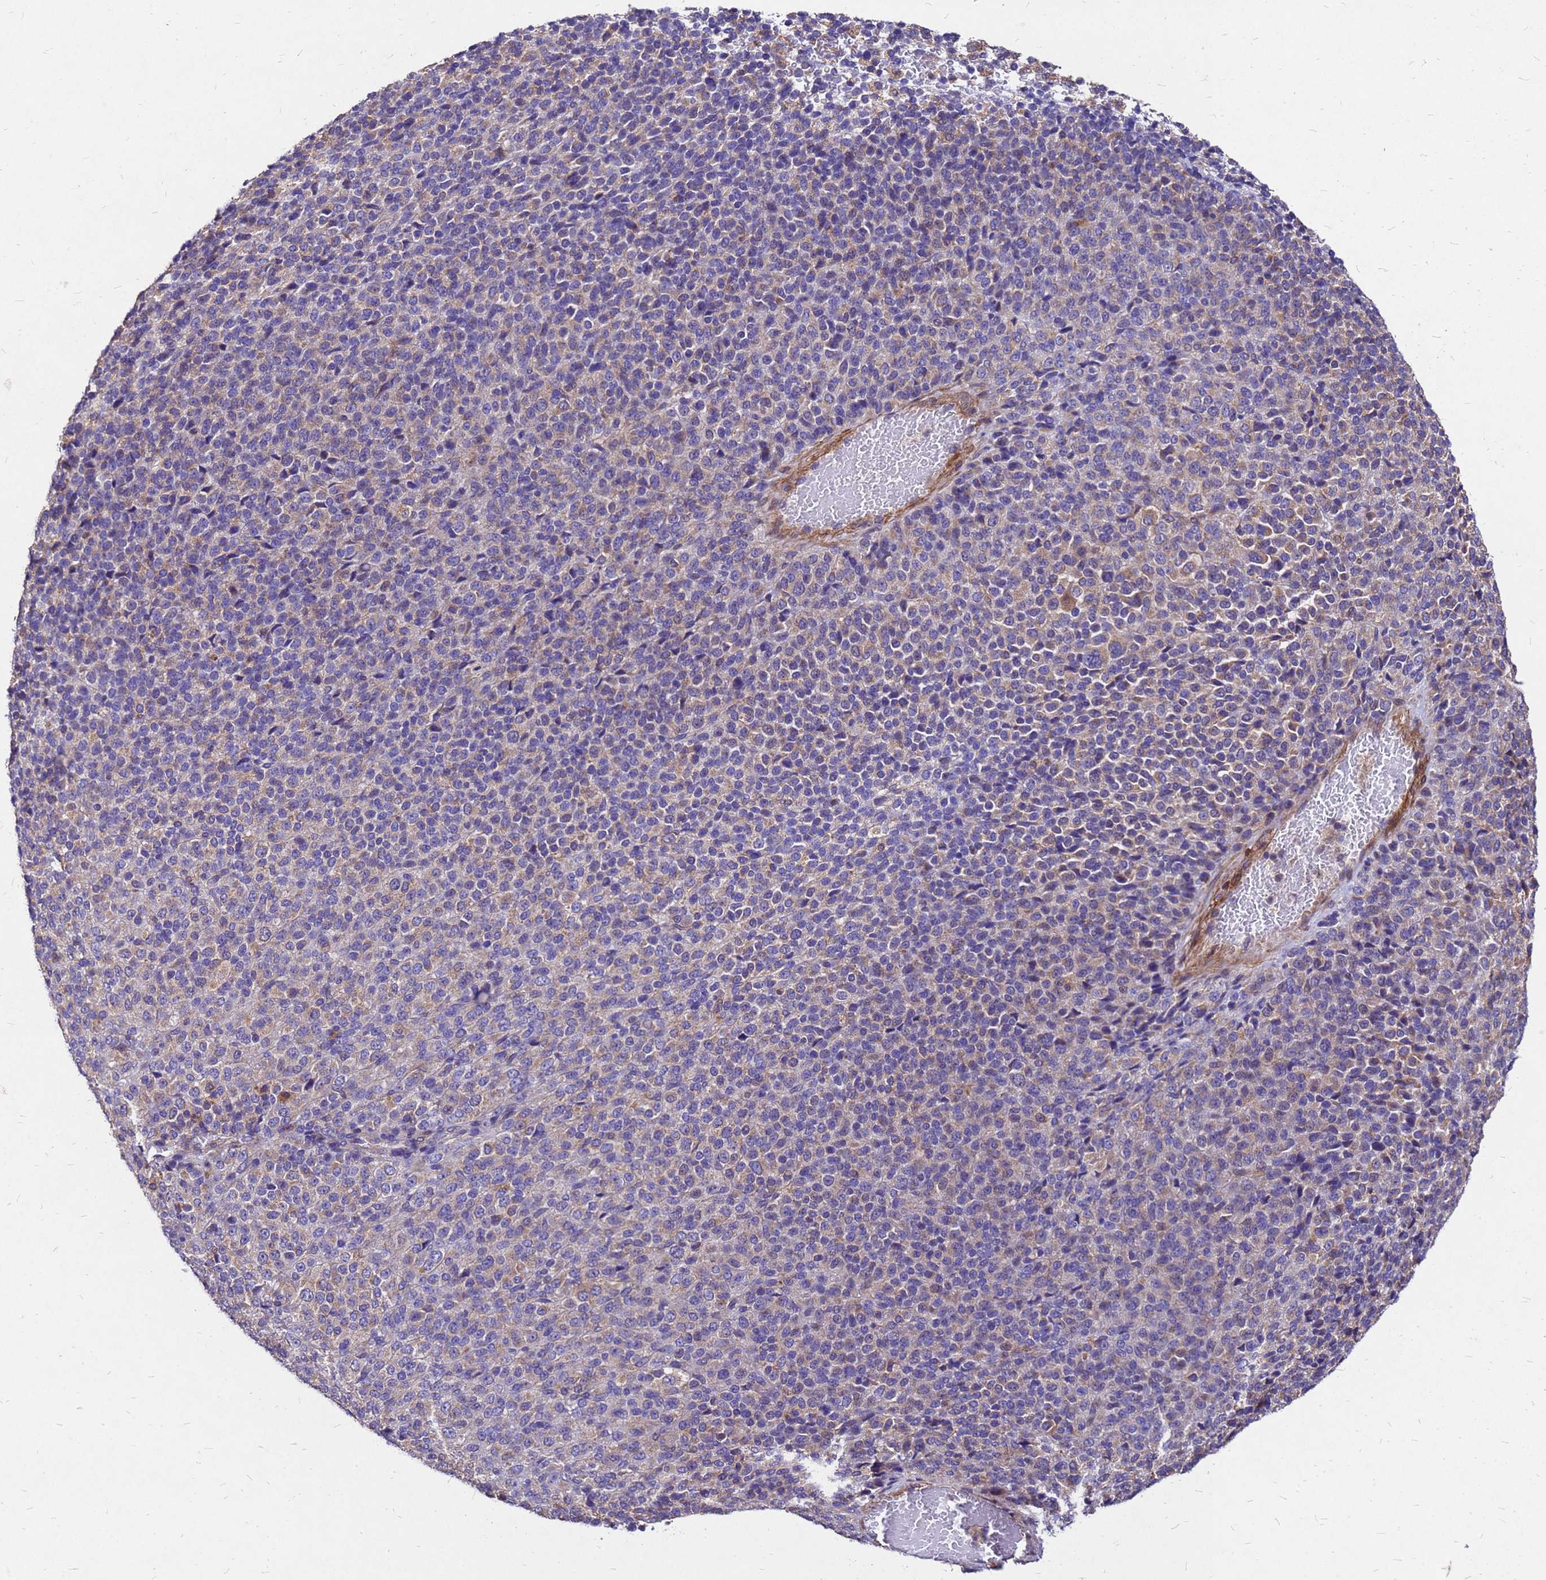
{"staining": {"intensity": "weak", "quantity": "25%-75%", "location": "cytoplasmic/membranous"}, "tissue": "melanoma", "cell_type": "Tumor cells", "image_type": "cancer", "snomed": [{"axis": "morphology", "description": "Malignant melanoma, Metastatic site"}, {"axis": "topography", "description": "Brain"}], "caption": "Tumor cells show weak cytoplasmic/membranous positivity in approximately 25%-75% of cells in malignant melanoma (metastatic site). The staining was performed using DAB (3,3'-diaminobenzidine) to visualize the protein expression in brown, while the nuclei were stained in blue with hematoxylin (Magnification: 20x).", "gene": "DUSP23", "patient": {"sex": "female", "age": 56}}